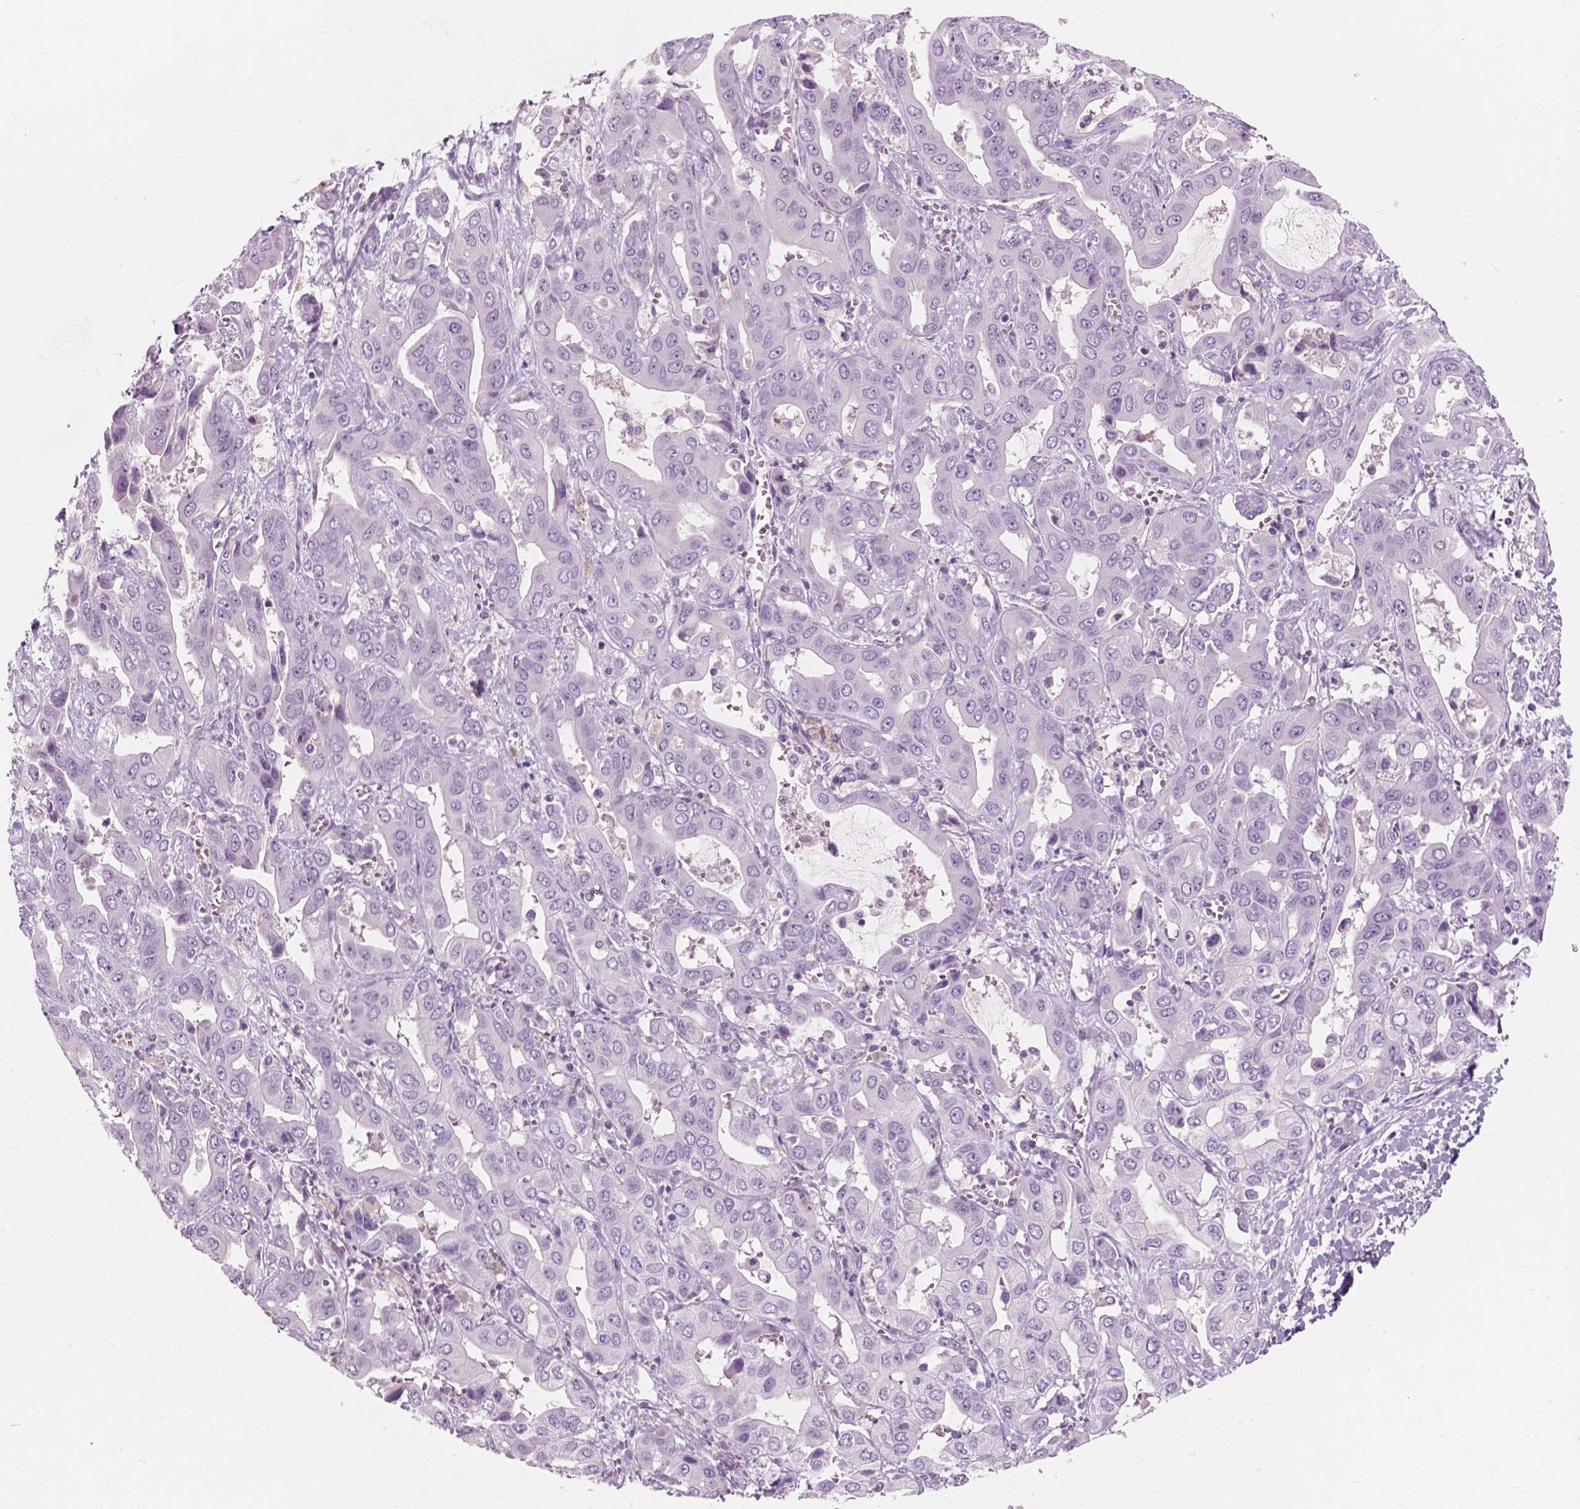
{"staining": {"intensity": "negative", "quantity": "none", "location": "none"}, "tissue": "liver cancer", "cell_type": "Tumor cells", "image_type": "cancer", "snomed": [{"axis": "morphology", "description": "Cholangiocarcinoma"}, {"axis": "topography", "description": "Liver"}], "caption": "The photomicrograph reveals no significant staining in tumor cells of liver cancer (cholangiocarcinoma).", "gene": "AWAT1", "patient": {"sex": "female", "age": 52}}